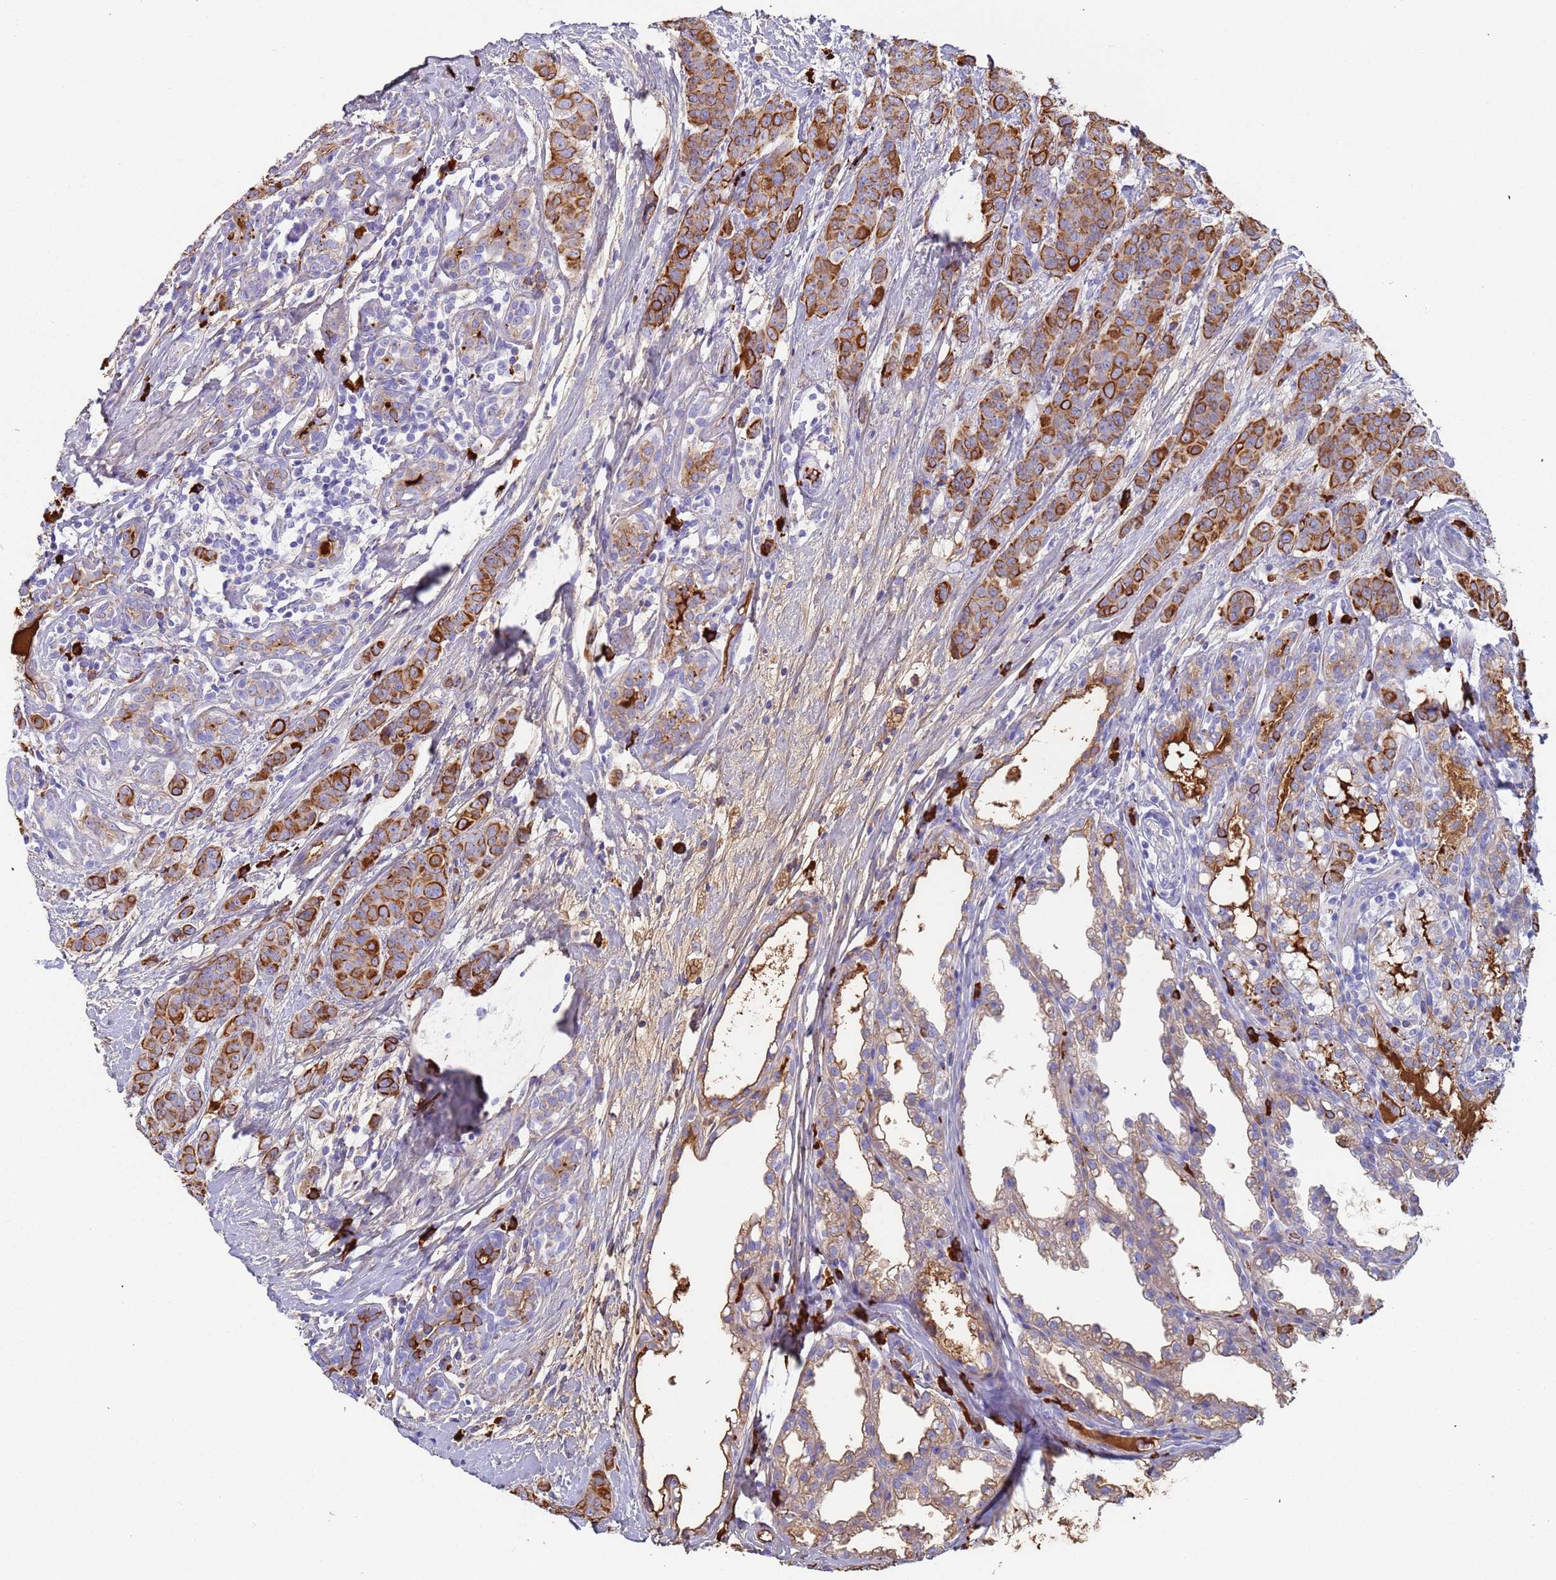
{"staining": {"intensity": "strong", "quantity": ">75%", "location": "cytoplasmic/membranous"}, "tissue": "breast cancer", "cell_type": "Tumor cells", "image_type": "cancer", "snomed": [{"axis": "morphology", "description": "Duct carcinoma"}, {"axis": "topography", "description": "Breast"}], "caption": "Immunohistochemistry image of neoplastic tissue: human breast cancer stained using immunohistochemistry reveals high levels of strong protein expression localized specifically in the cytoplasmic/membranous of tumor cells, appearing as a cytoplasmic/membranous brown color.", "gene": "CYSLTR2", "patient": {"sex": "female", "age": 40}}